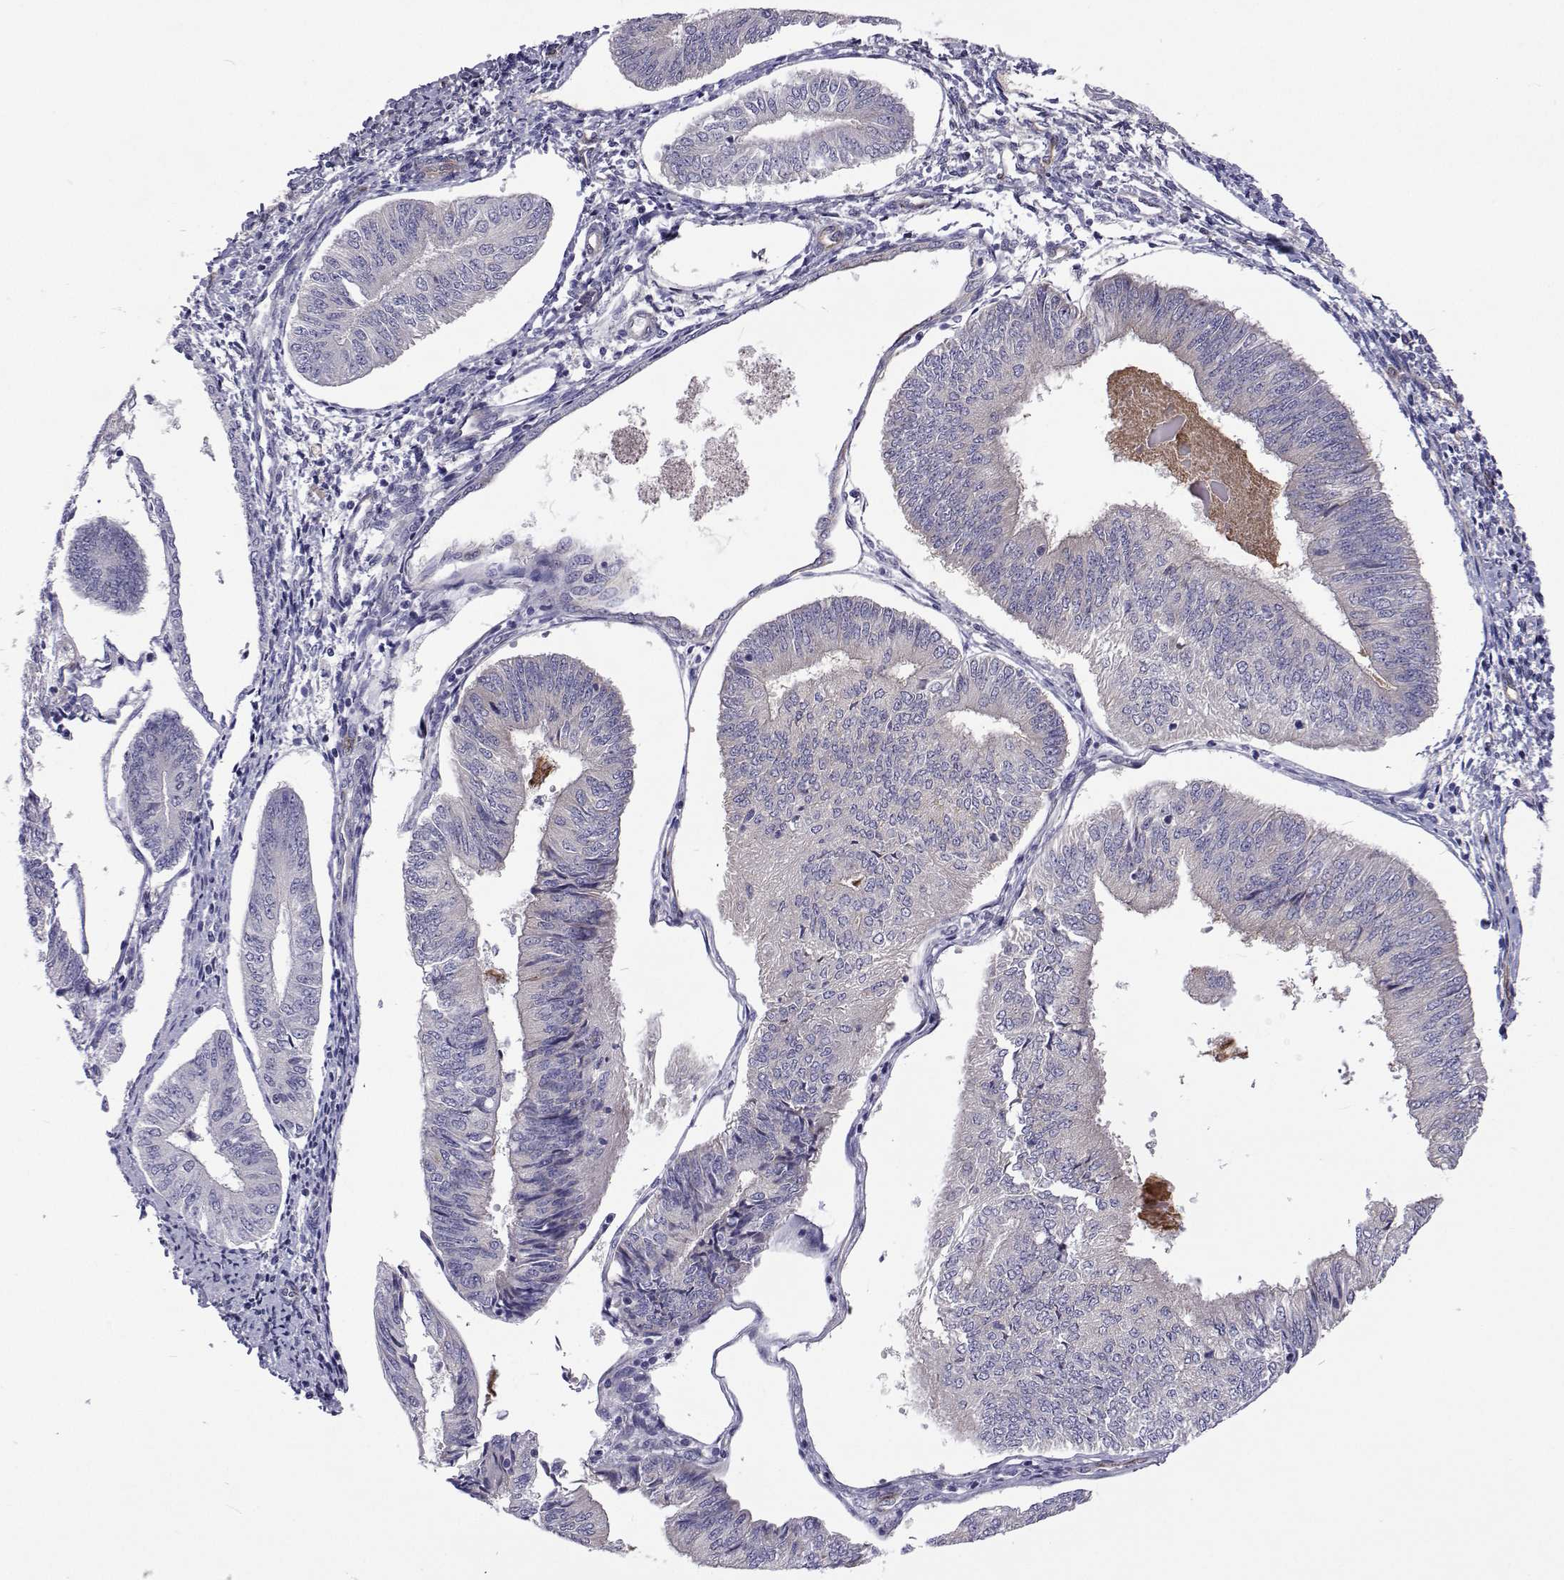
{"staining": {"intensity": "negative", "quantity": "none", "location": "none"}, "tissue": "endometrial cancer", "cell_type": "Tumor cells", "image_type": "cancer", "snomed": [{"axis": "morphology", "description": "Adenocarcinoma, NOS"}, {"axis": "topography", "description": "Endometrium"}], "caption": "IHC micrograph of adenocarcinoma (endometrial) stained for a protein (brown), which exhibits no staining in tumor cells.", "gene": "NPR3", "patient": {"sex": "female", "age": 58}}